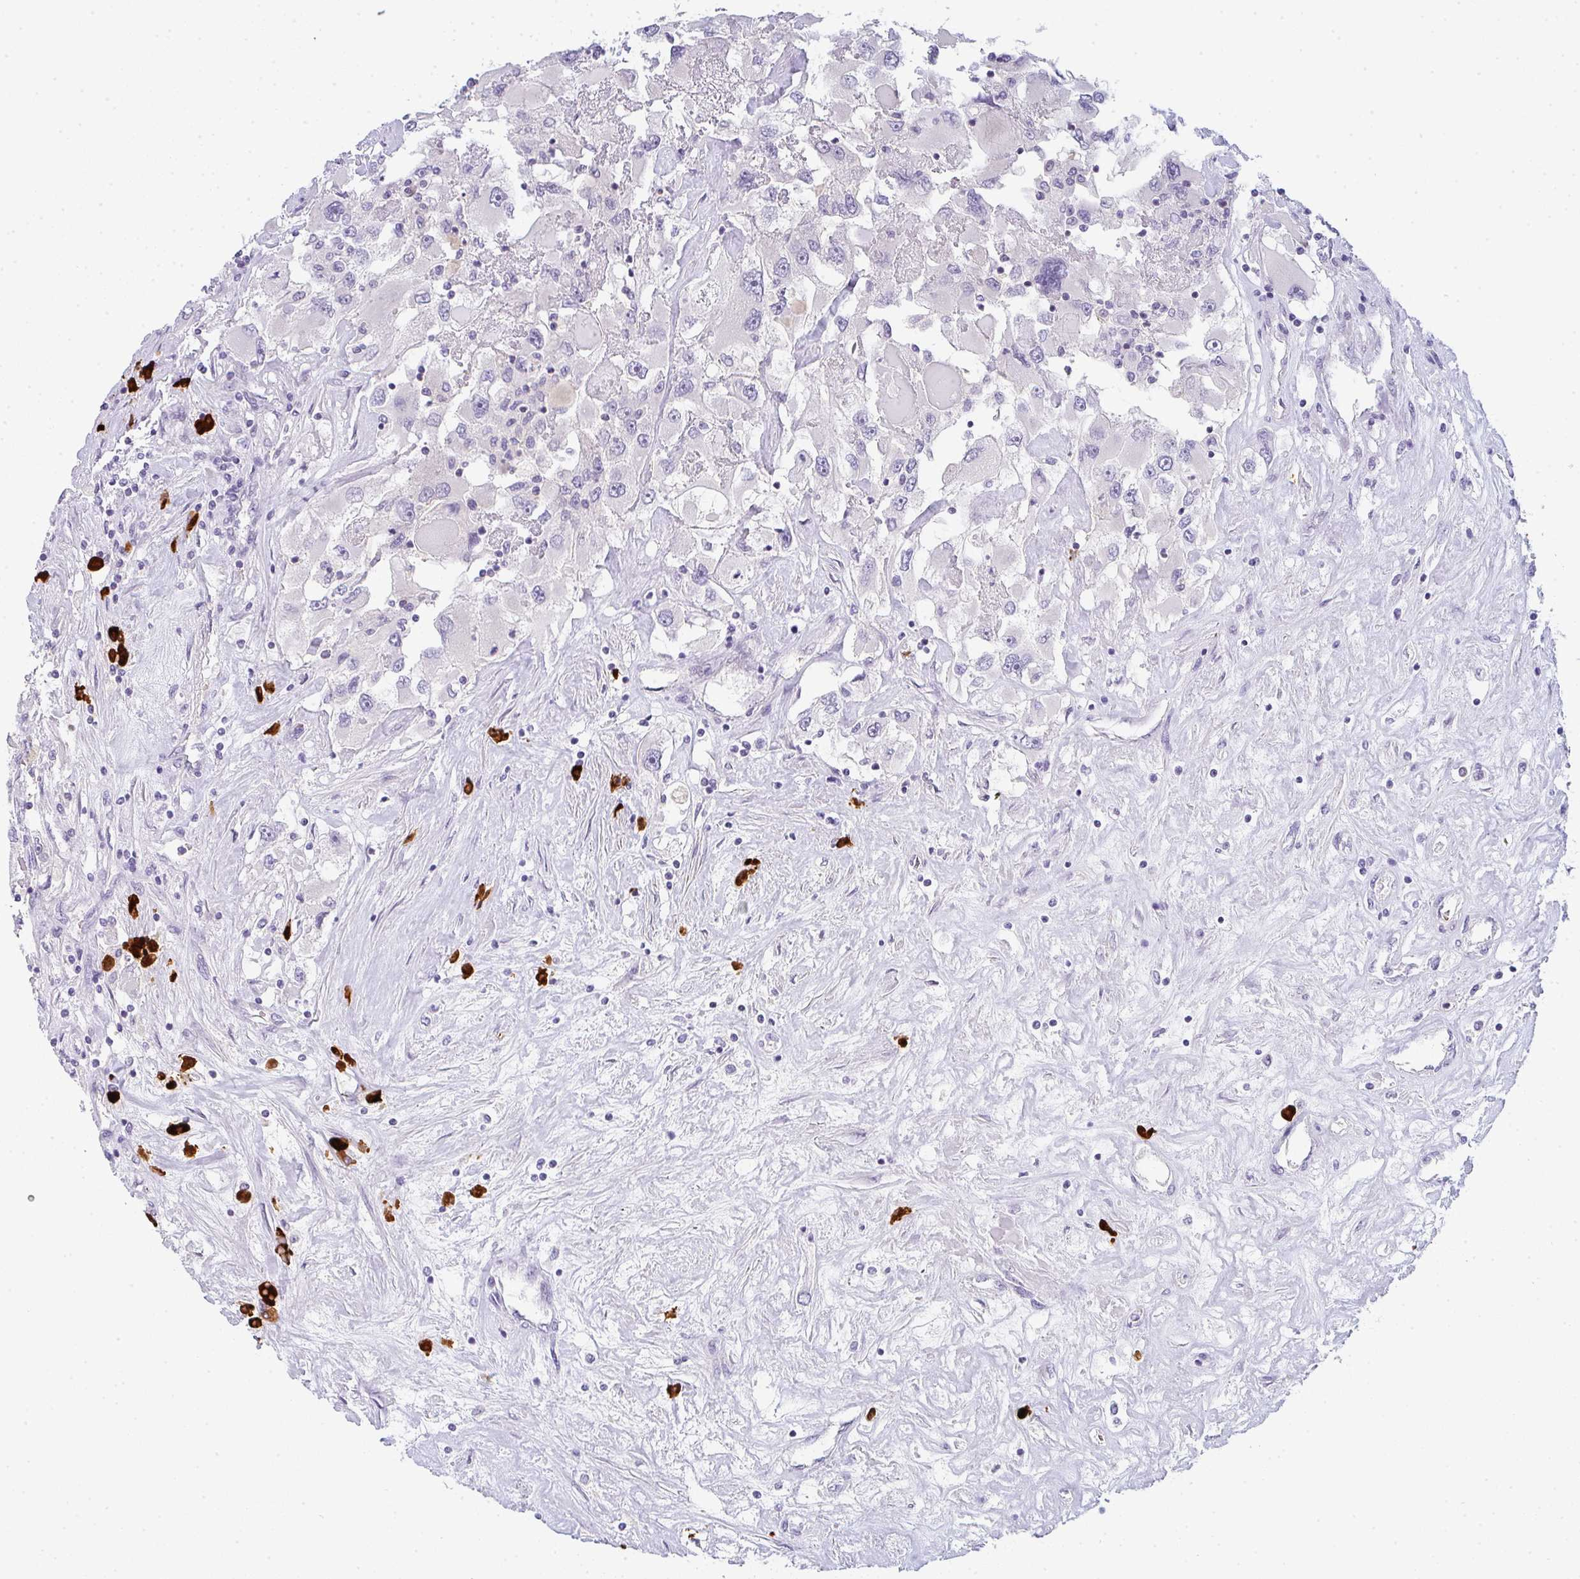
{"staining": {"intensity": "negative", "quantity": "none", "location": "none"}, "tissue": "renal cancer", "cell_type": "Tumor cells", "image_type": "cancer", "snomed": [{"axis": "morphology", "description": "Adenocarcinoma, NOS"}, {"axis": "topography", "description": "Kidney"}], "caption": "Protein analysis of adenocarcinoma (renal) reveals no significant expression in tumor cells. The staining was performed using DAB (3,3'-diaminobenzidine) to visualize the protein expression in brown, while the nuclei were stained in blue with hematoxylin (Magnification: 20x).", "gene": "CACNA1S", "patient": {"sex": "female", "age": 52}}